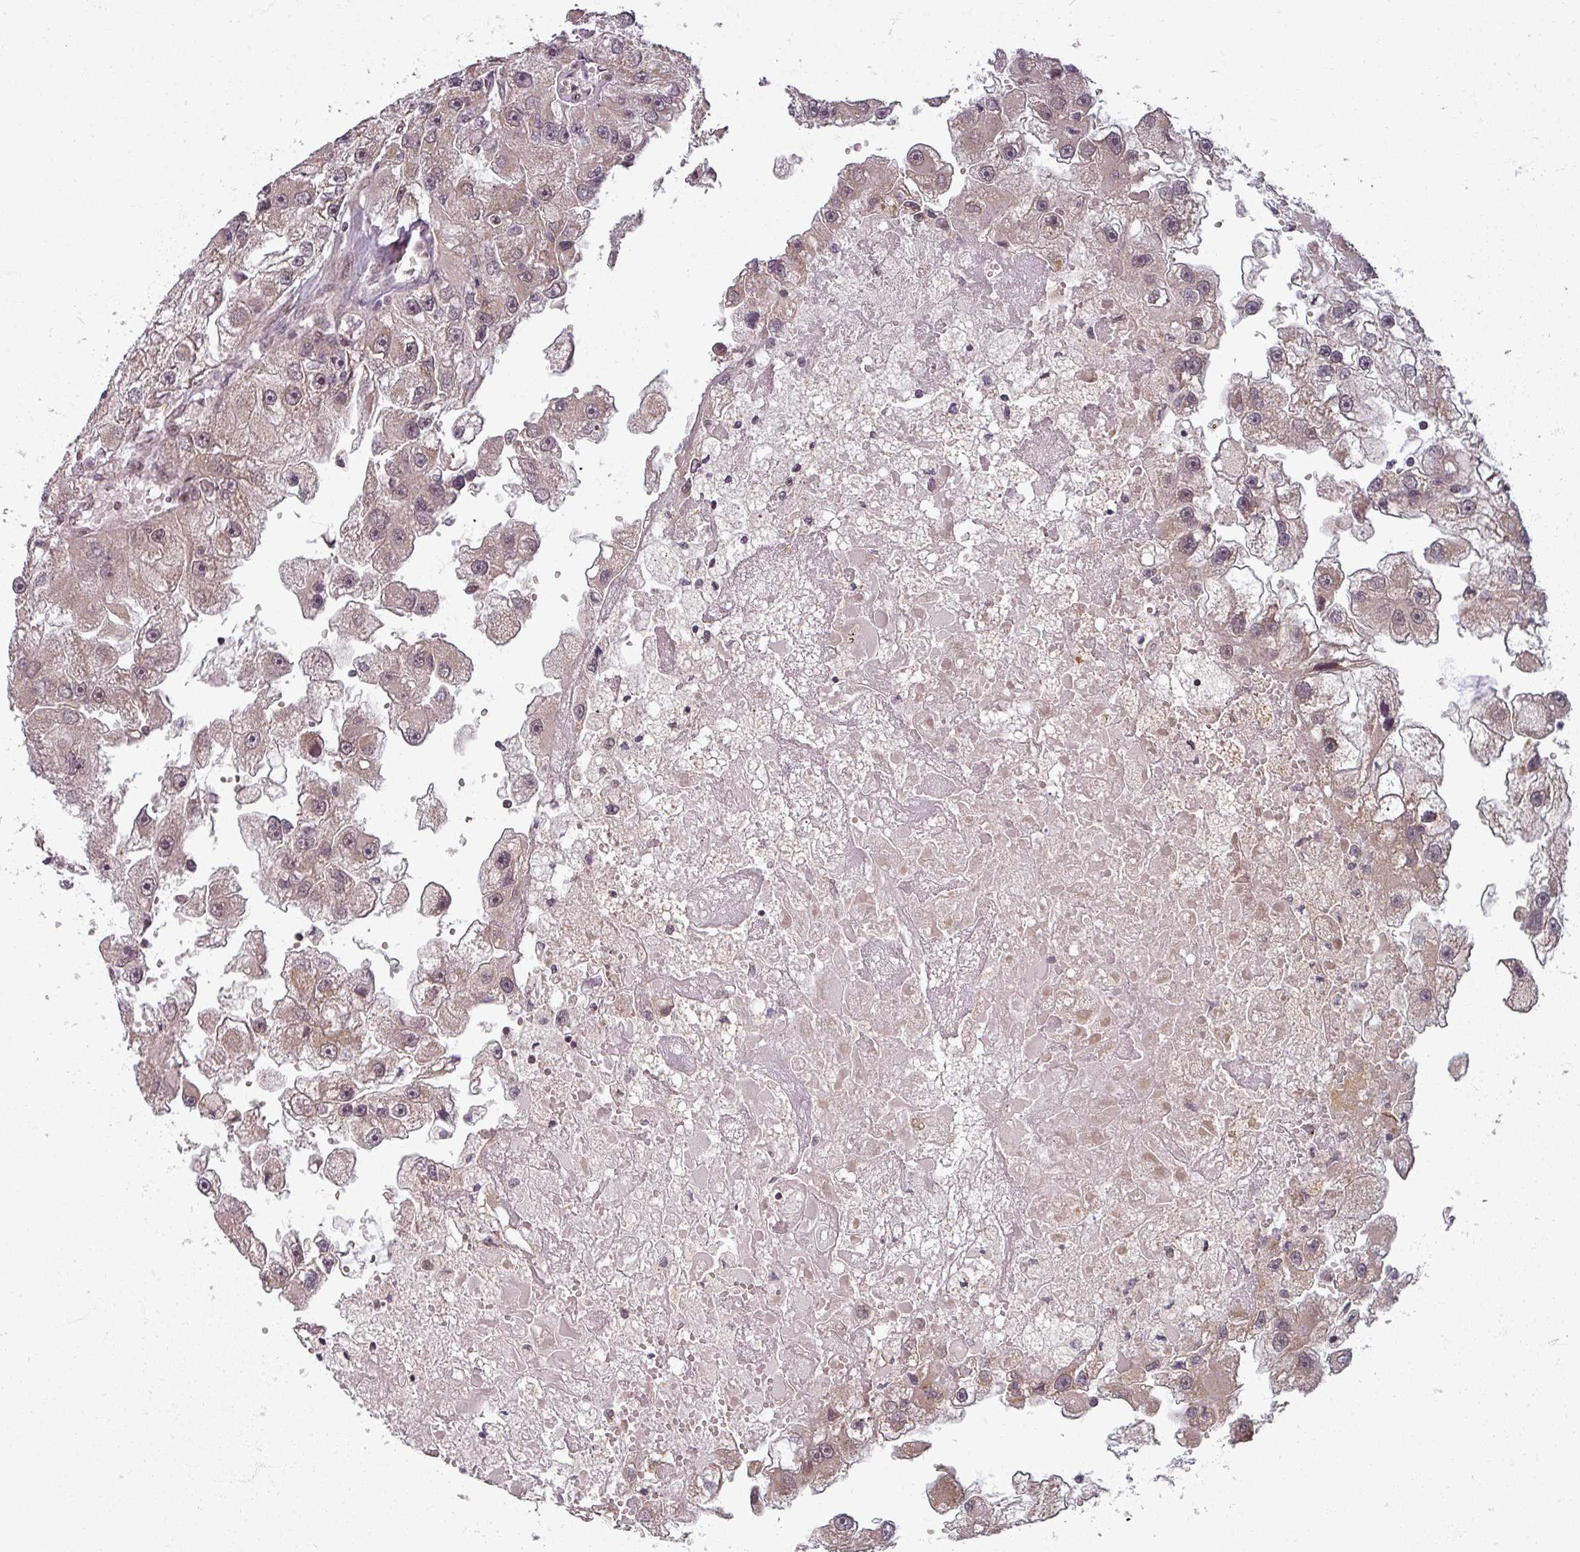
{"staining": {"intensity": "negative", "quantity": "none", "location": "none"}, "tissue": "renal cancer", "cell_type": "Tumor cells", "image_type": "cancer", "snomed": [{"axis": "morphology", "description": "Adenocarcinoma, NOS"}, {"axis": "topography", "description": "Kidney"}], "caption": "Histopathology image shows no significant protein staining in tumor cells of renal adenocarcinoma.", "gene": "SWI5", "patient": {"sex": "male", "age": 63}}